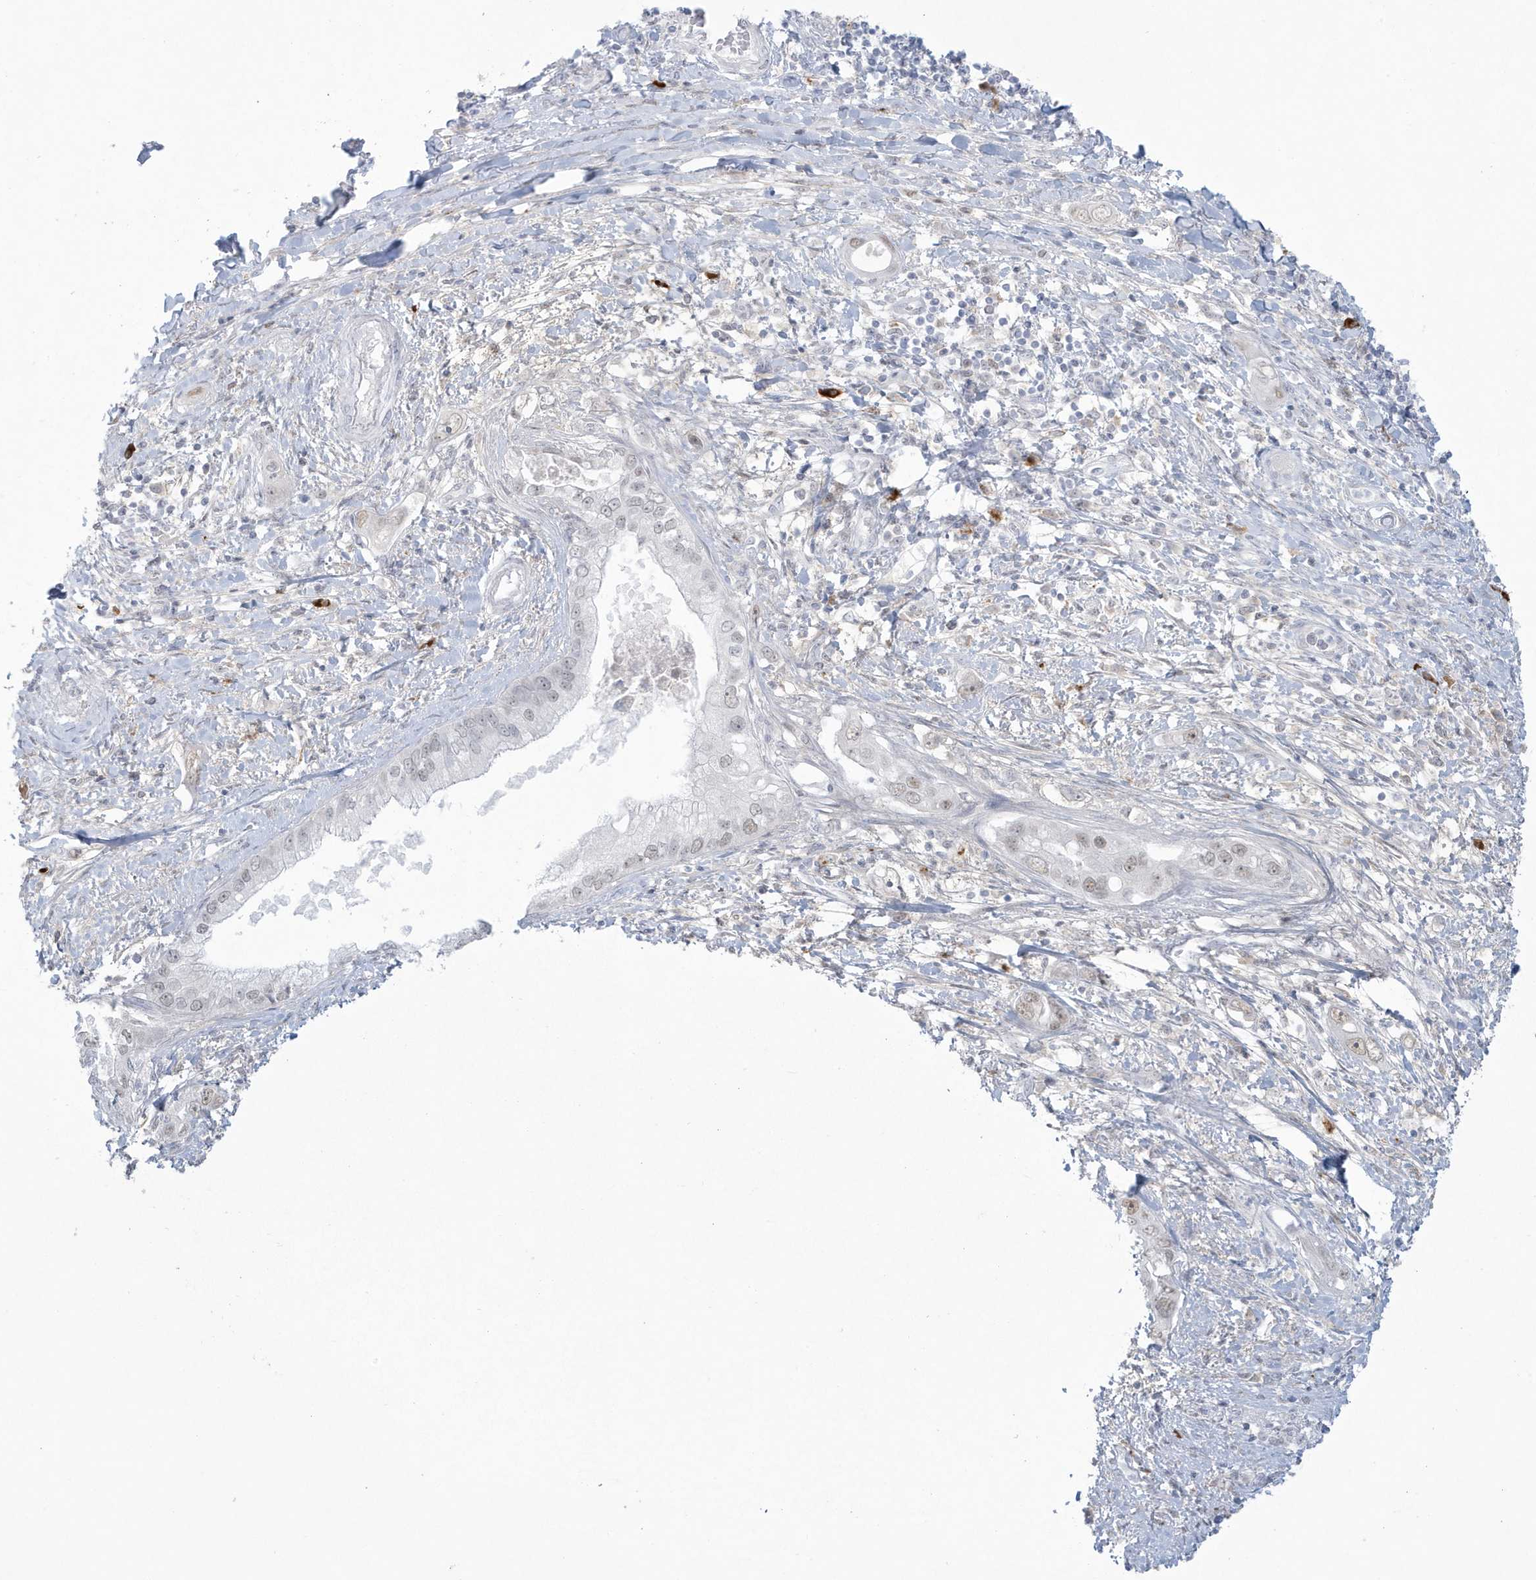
{"staining": {"intensity": "weak", "quantity": "<25%", "location": "nuclear"}, "tissue": "pancreatic cancer", "cell_type": "Tumor cells", "image_type": "cancer", "snomed": [{"axis": "morphology", "description": "Inflammation, NOS"}, {"axis": "morphology", "description": "Adenocarcinoma, NOS"}, {"axis": "topography", "description": "Pancreas"}], "caption": "High magnification brightfield microscopy of pancreatic cancer stained with DAB (brown) and counterstained with hematoxylin (blue): tumor cells show no significant staining. (DAB immunohistochemistry (IHC), high magnification).", "gene": "HERC6", "patient": {"sex": "female", "age": 56}}